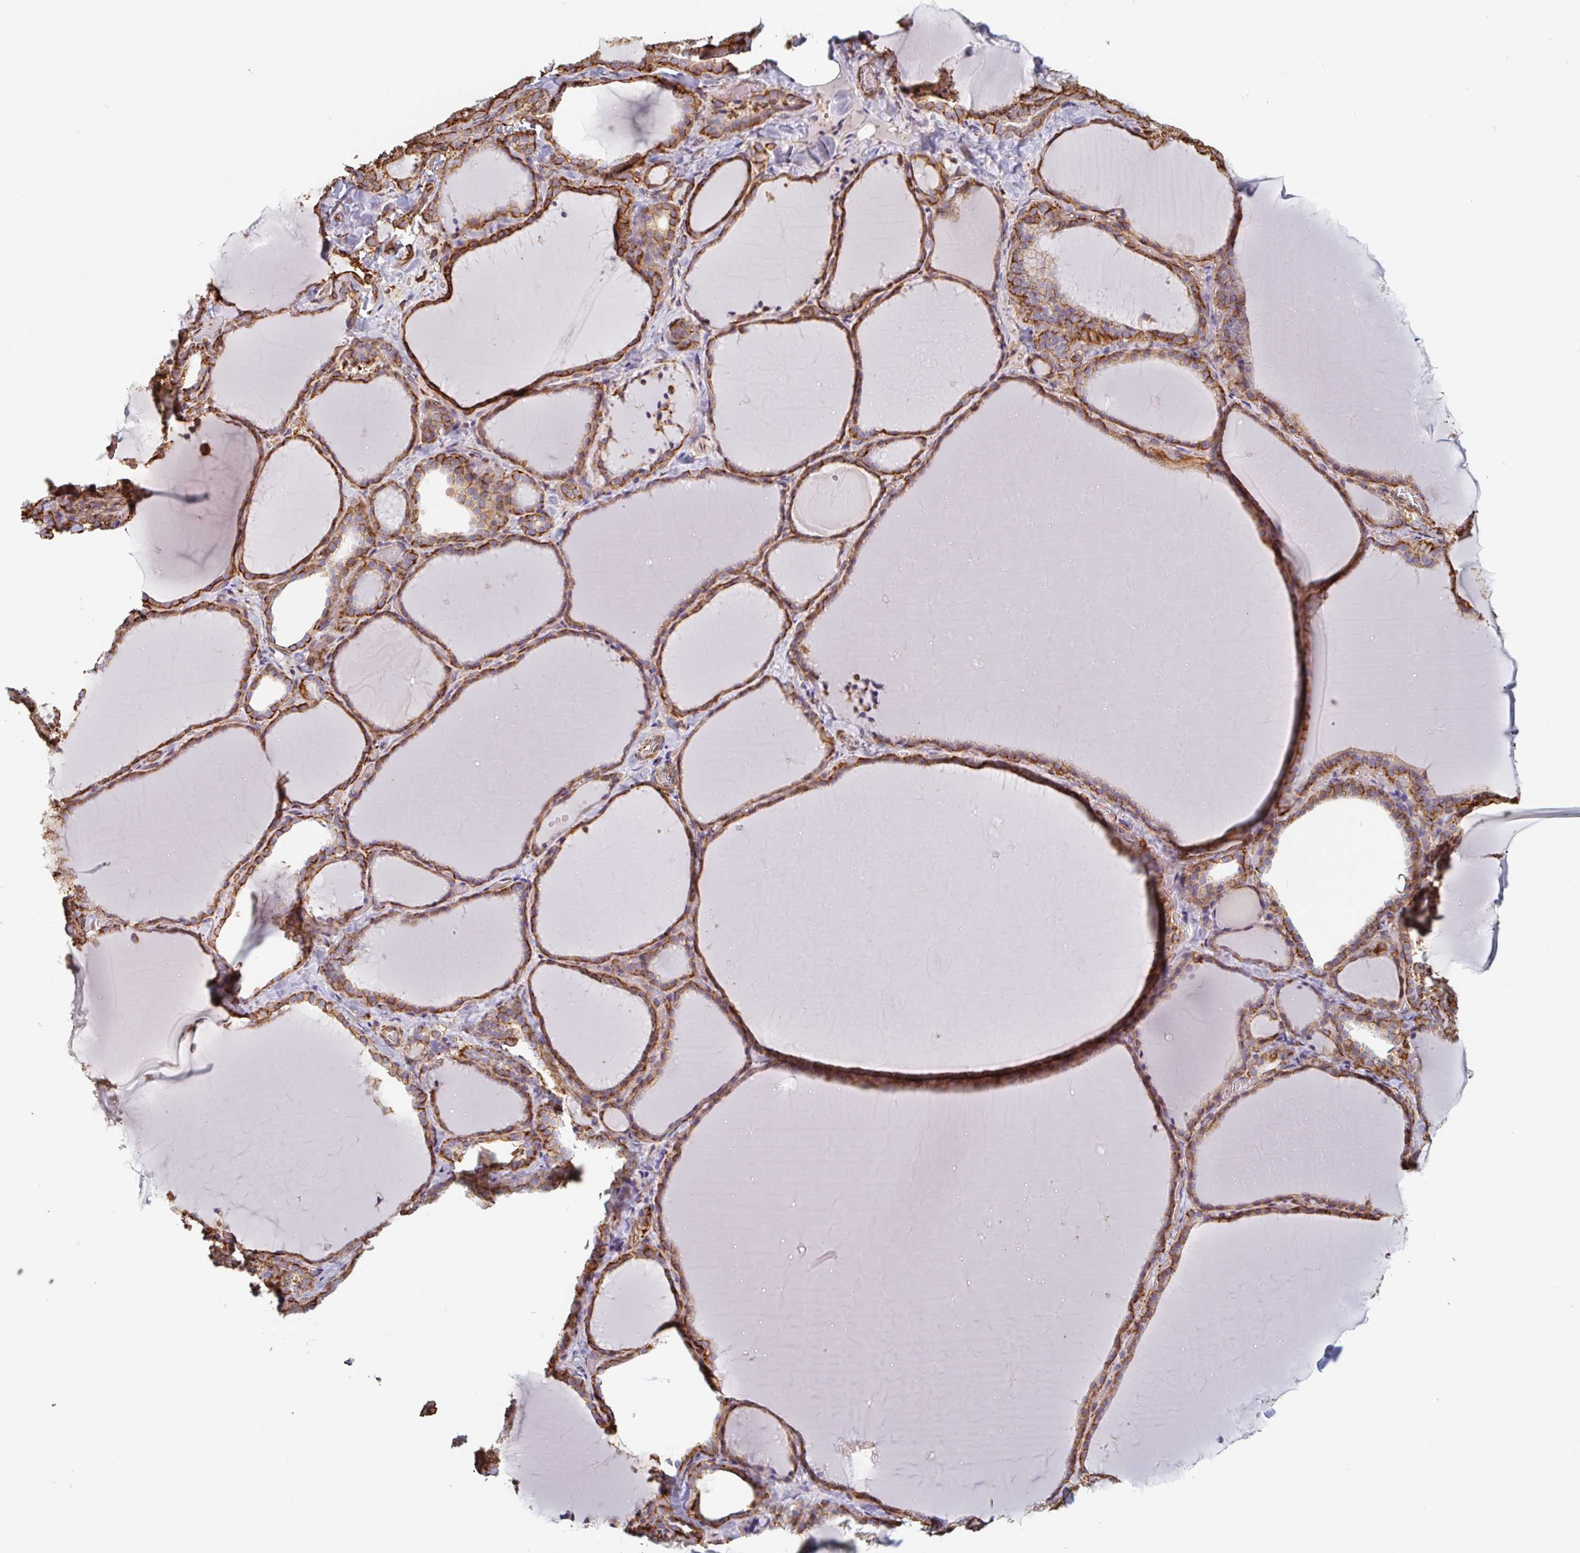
{"staining": {"intensity": "moderate", "quantity": ">75%", "location": "cytoplasmic/membranous"}, "tissue": "thyroid gland", "cell_type": "Glandular cells", "image_type": "normal", "snomed": [{"axis": "morphology", "description": "Normal tissue, NOS"}, {"axis": "topography", "description": "Thyroid gland"}], "caption": "Brown immunohistochemical staining in unremarkable thyroid gland shows moderate cytoplasmic/membranous positivity in about >75% of glandular cells.", "gene": "PPFIA1", "patient": {"sex": "female", "age": 22}}